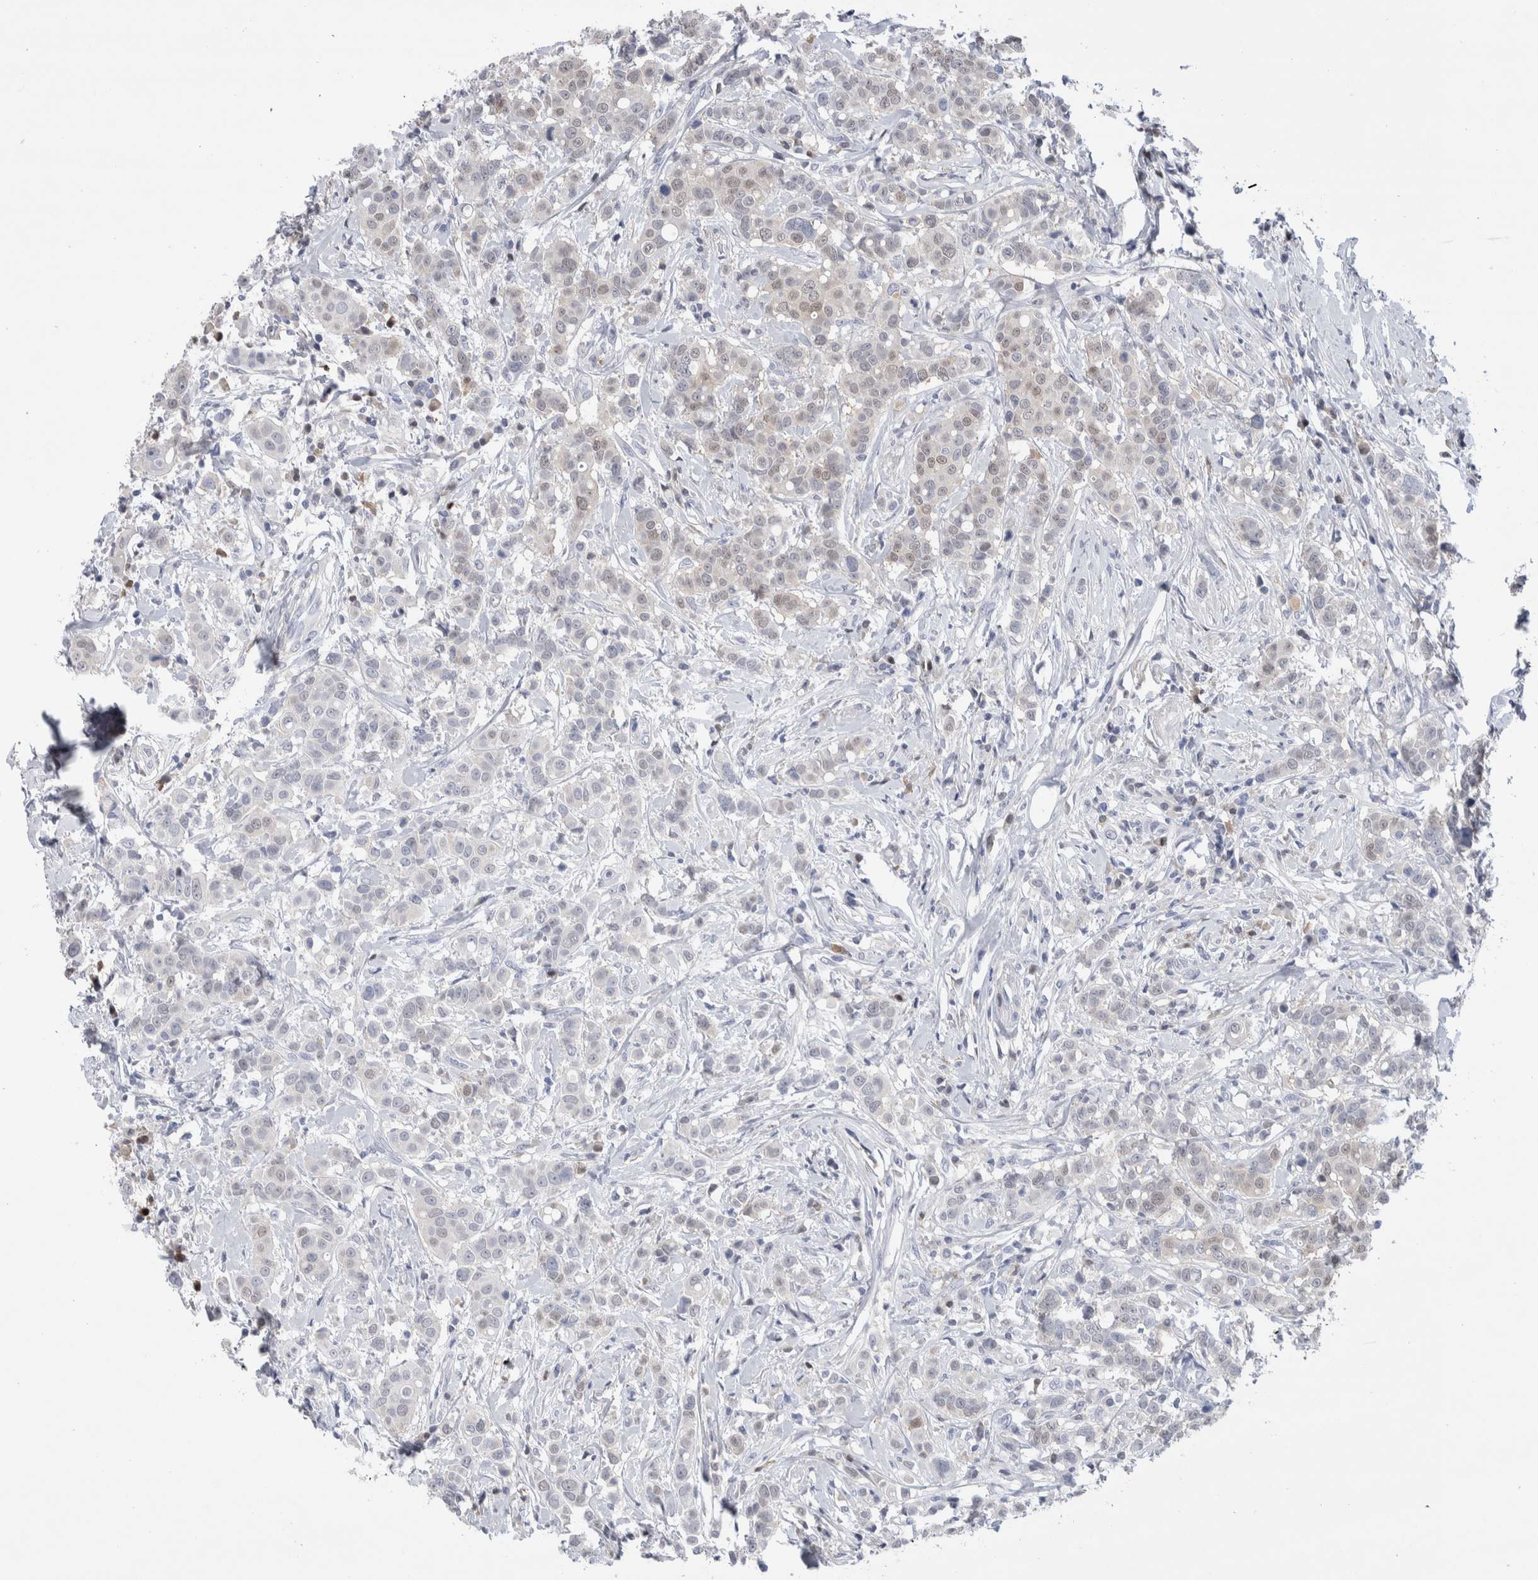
{"staining": {"intensity": "negative", "quantity": "none", "location": "none"}, "tissue": "breast cancer", "cell_type": "Tumor cells", "image_type": "cancer", "snomed": [{"axis": "morphology", "description": "Duct carcinoma"}, {"axis": "topography", "description": "Breast"}], "caption": "Immunohistochemistry of breast invasive ductal carcinoma exhibits no expression in tumor cells.", "gene": "LURAP1L", "patient": {"sex": "female", "age": 27}}